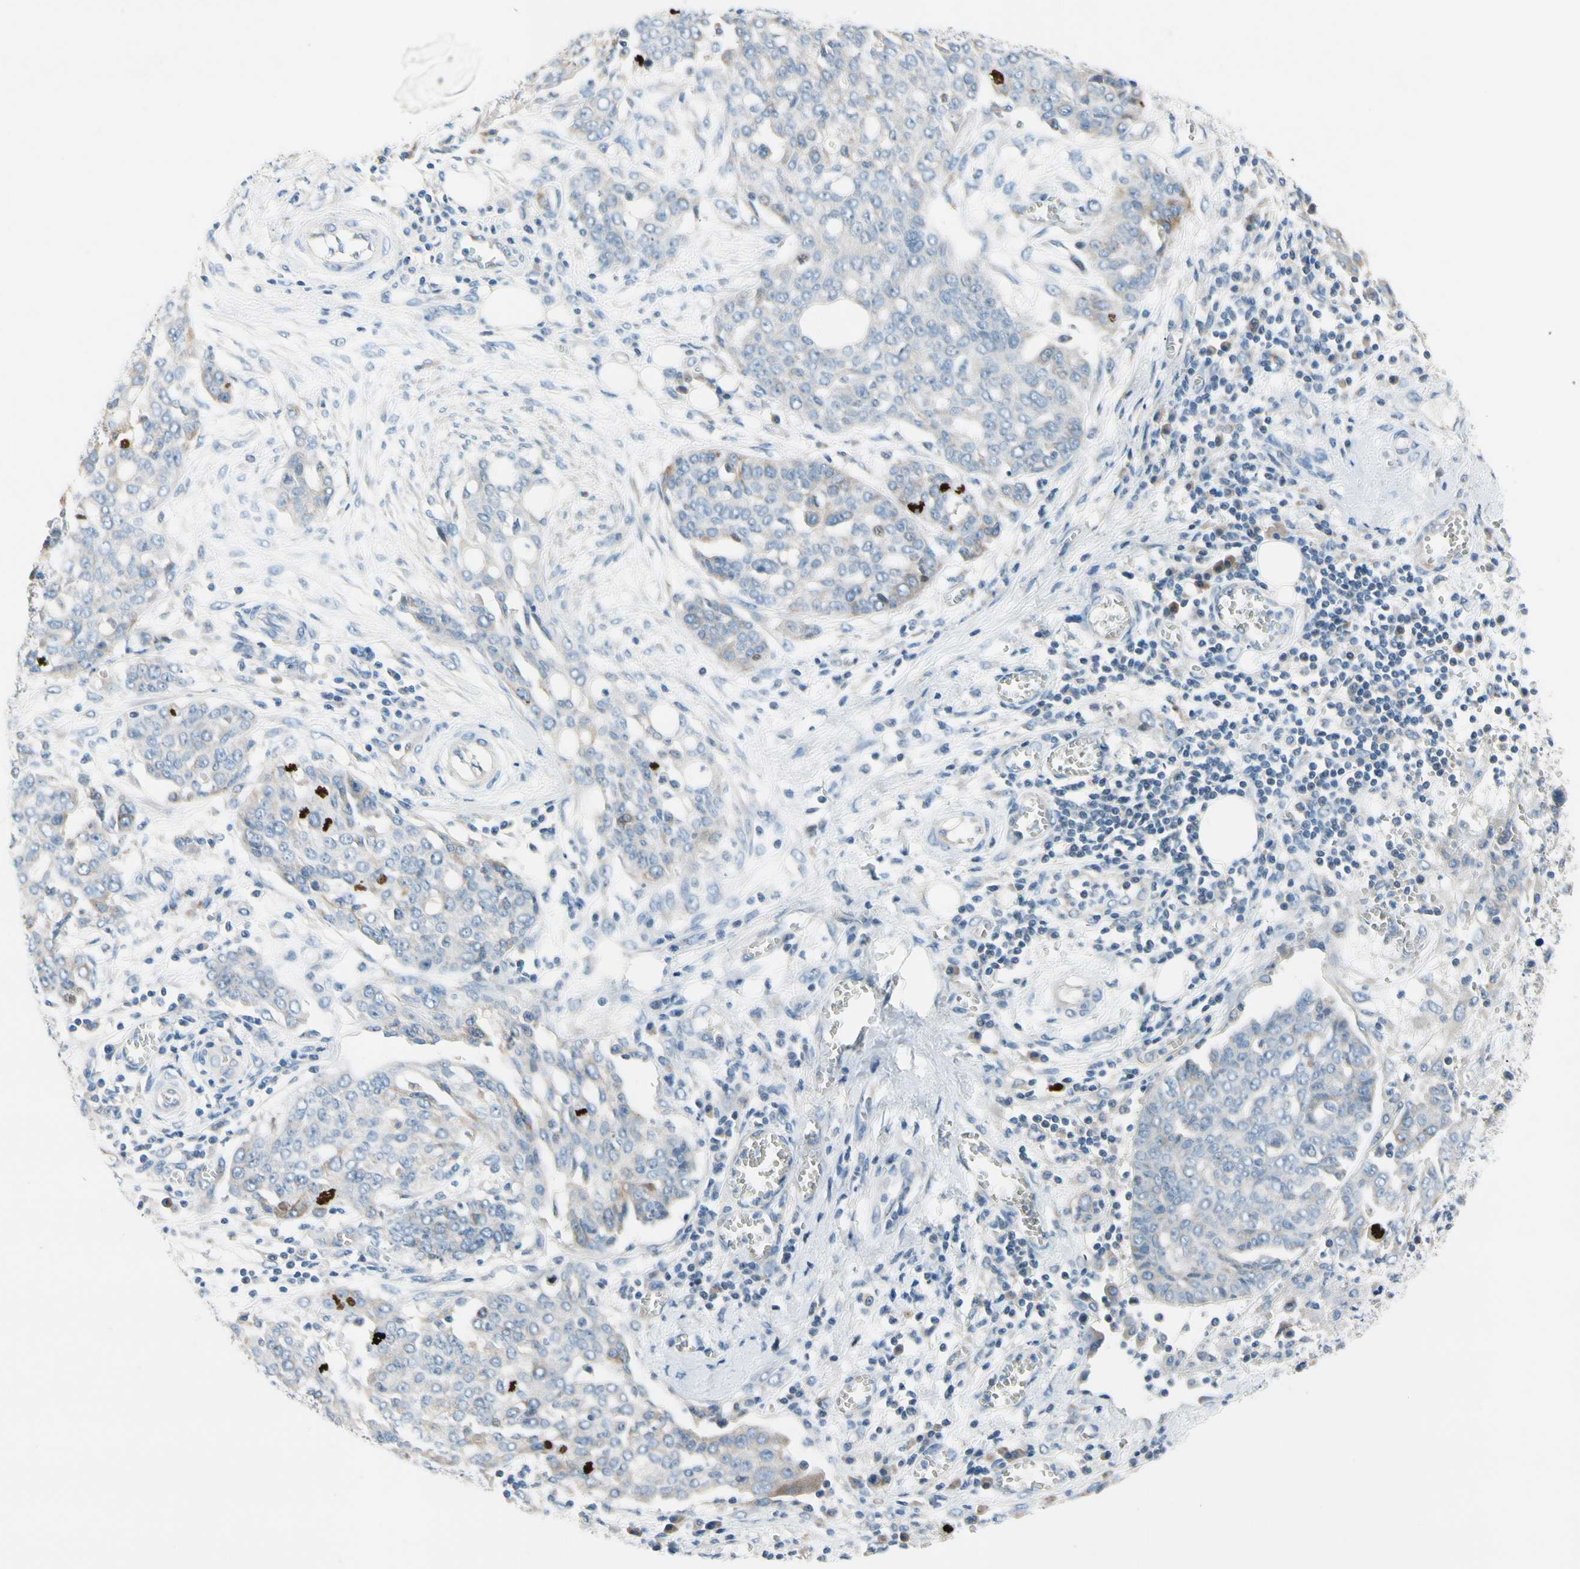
{"staining": {"intensity": "weak", "quantity": "<25%", "location": "cytoplasmic/membranous"}, "tissue": "ovarian cancer", "cell_type": "Tumor cells", "image_type": "cancer", "snomed": [{"axis": "morphology", "description": "Cystadenocarcinoma, serous, NOS"}, {"axis": "topography", "description": "Soft tissue"}, {"axis": "topography", "description": "Ovary"}], "caption": "Protein analysis of ovarian cancer demonstrates no significant staining in tumor cells. (DAB (3,3'-diaminobenzidine) IHC visualized using brightfield microscopy, high magnification).", "gene": "CKAP2", "patient": {"sex": "female", "age": 57}}